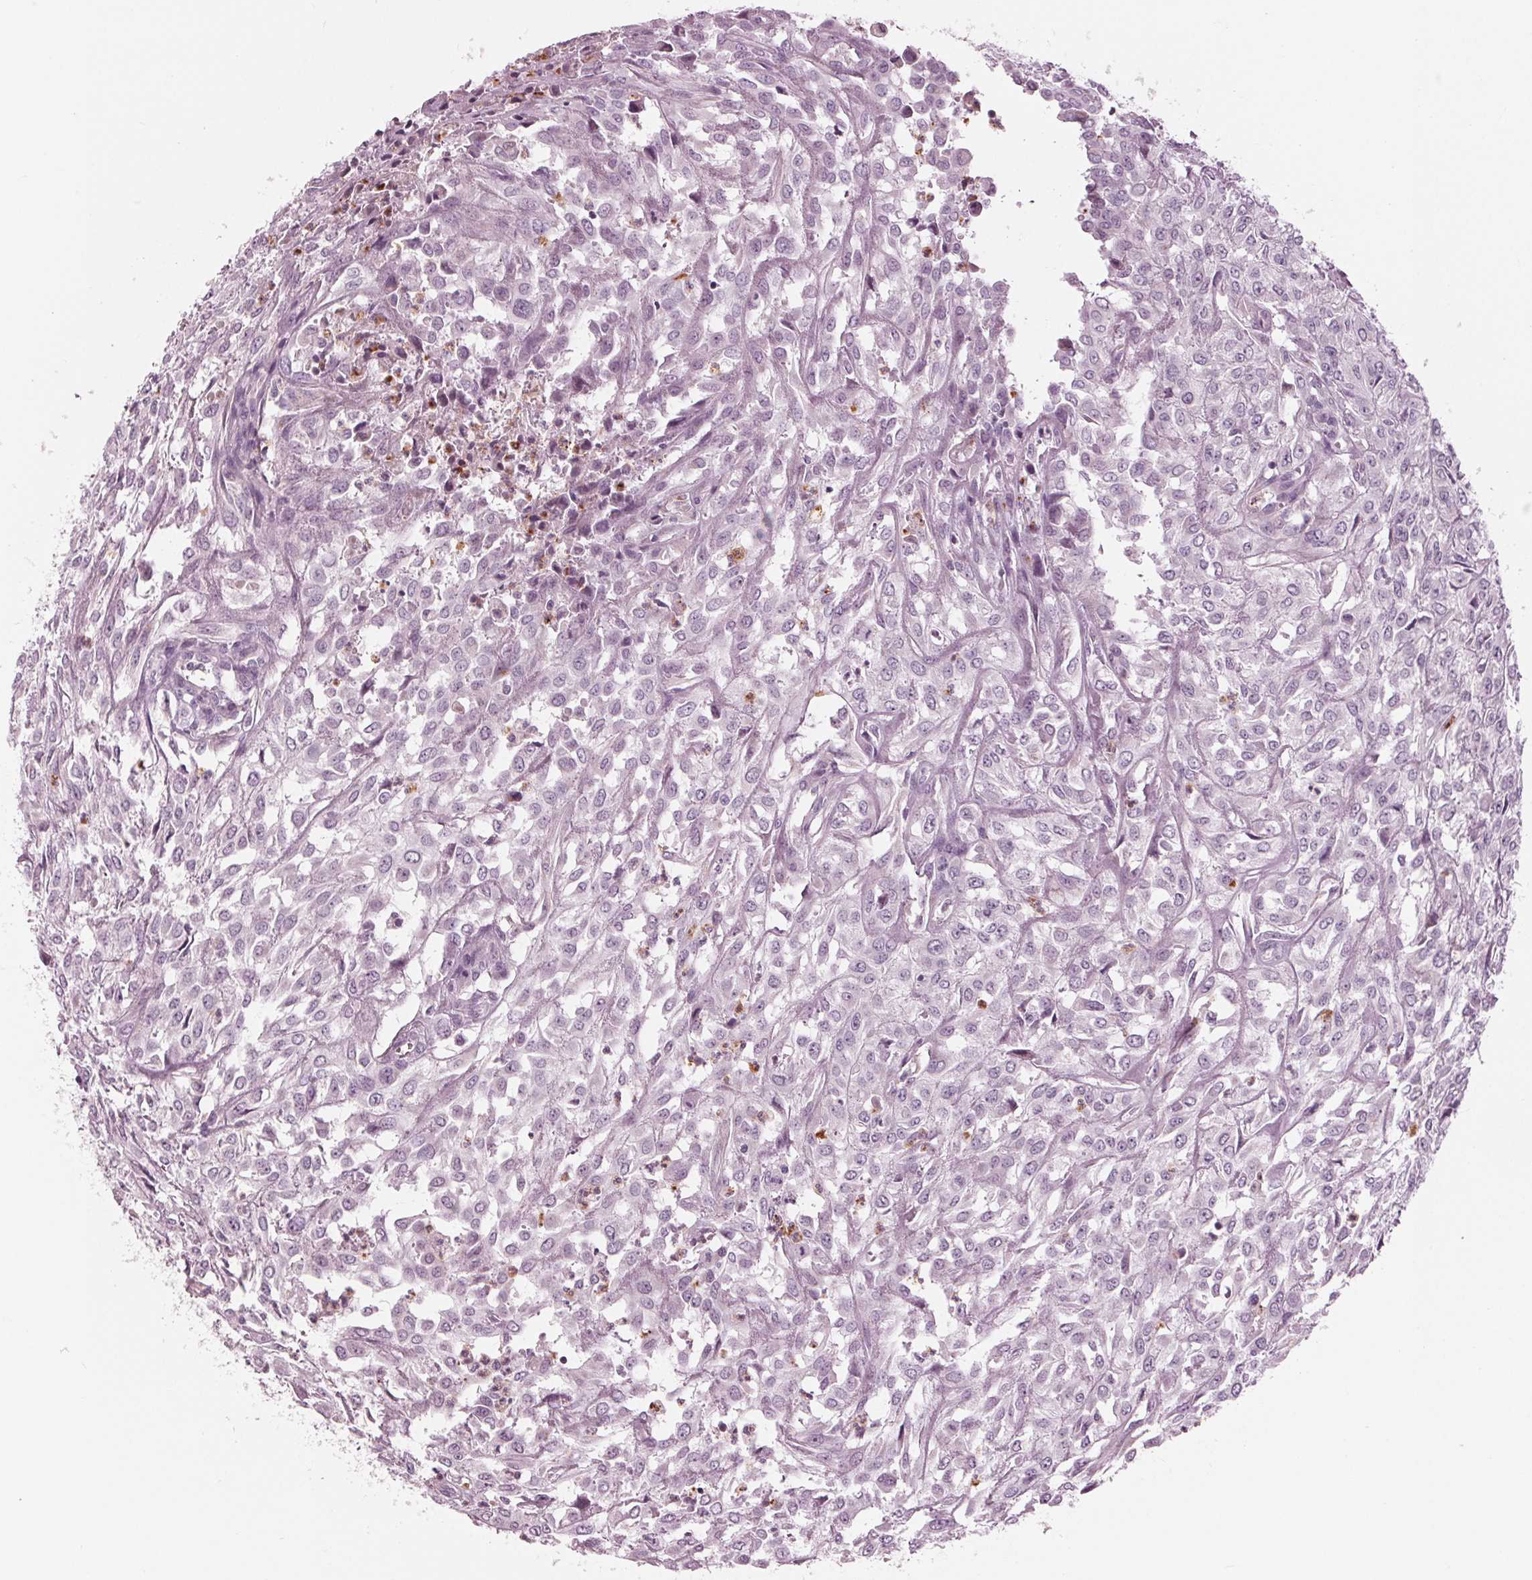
{"staining": {"intensity": "negative", "quantity": "none", "location": "none"}, "tissue": "urothelial cancer", "cell_type": "Tumor cells", "image_type": "cancer", "snomed": [{"axis": "morphology", "description": "Urothelial carcinoma, High grade"}, {"axis": "topography", "description": "Urinary bladder"}], "caption": "Urothelial carcinoma (high-grade) was stained to show a protein in brown. There is no significant staining in tumor cells.", "gene": "CLN6", "patient": {"sex": "male", "age": 67}}